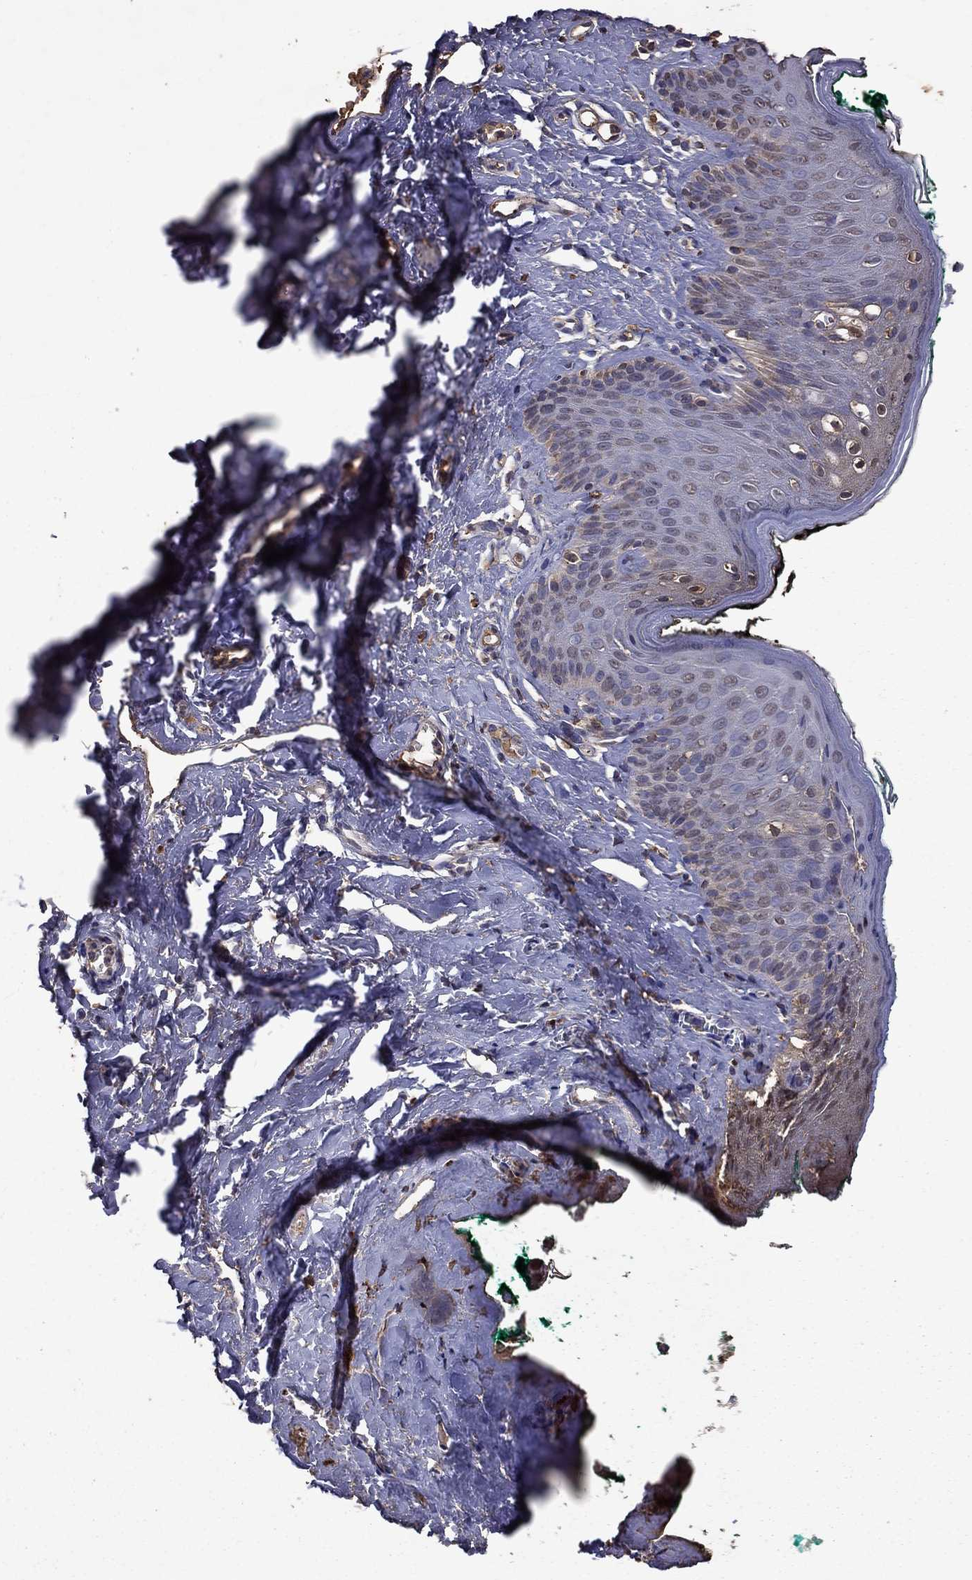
{"staining": {"intensity": "weak", "quantity": "<25%", "location": "nuclear"}, "tissue": "skin", "cell_type": "Epidermal cells", "image_type": "normal", "snomed": [{"axis": "morphology", "description": "Normal tissue, NOS"}, {"axis": "topography", "description": "Vulva"}], "caption": "A histopathology image of skin stained for a protein reveals no brown staining in epidermal cells.", "gene": "SERPINA5", "patient": {"sex": "female", "age": 66}}